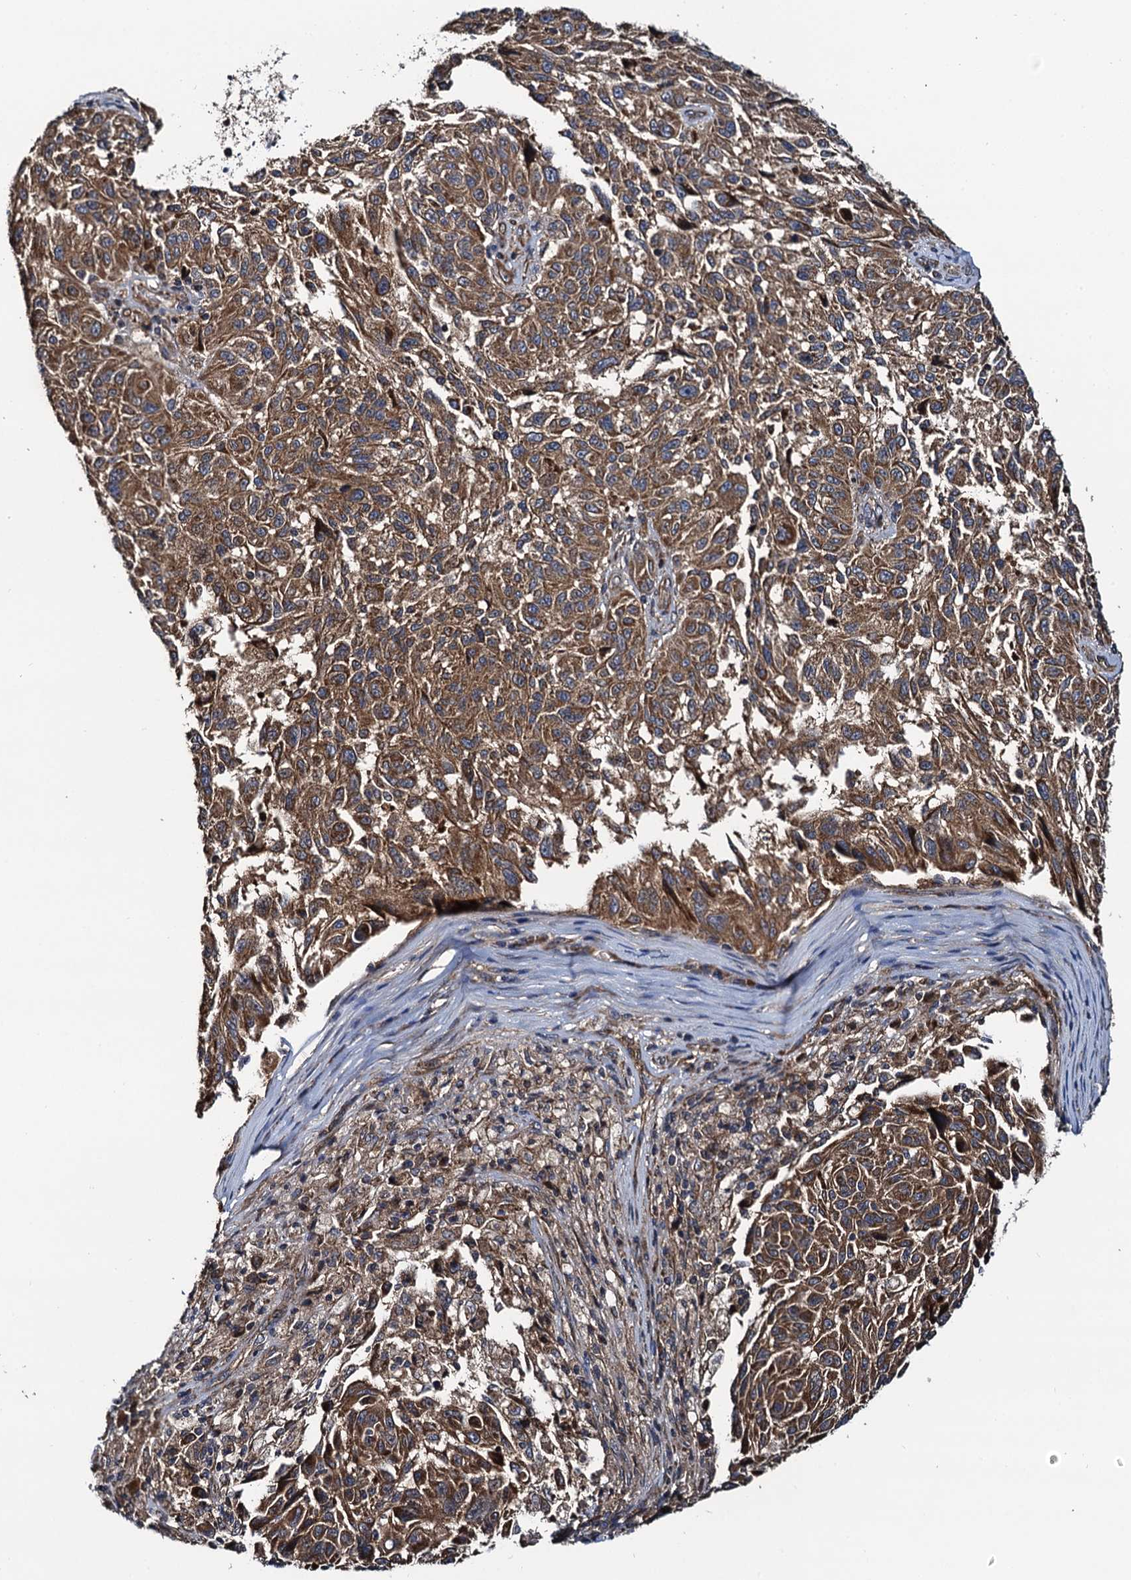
{"staining": {"intensity": "moderate", "quantity": ">75%", "location": "cytoplasmic/membranous"}, "tissue": "melanoma", "cell_type": "Tumor cells", "image_type": "cancer", "snomed": [{"axis": "morphology", "description": "Malignant melanoma, NOS"}, {"axis": "topography", "description": "Skin"}], "caption": "Protein expression analysis of melanoma reveals moderate cytoplasmic/membranous positivity in approximately >75% of tumor cells. The protein is shown in brown color, while the nuclei are stained blue.", "gene": "NEK1", "patient": {"sex": "male", "age": 53}}